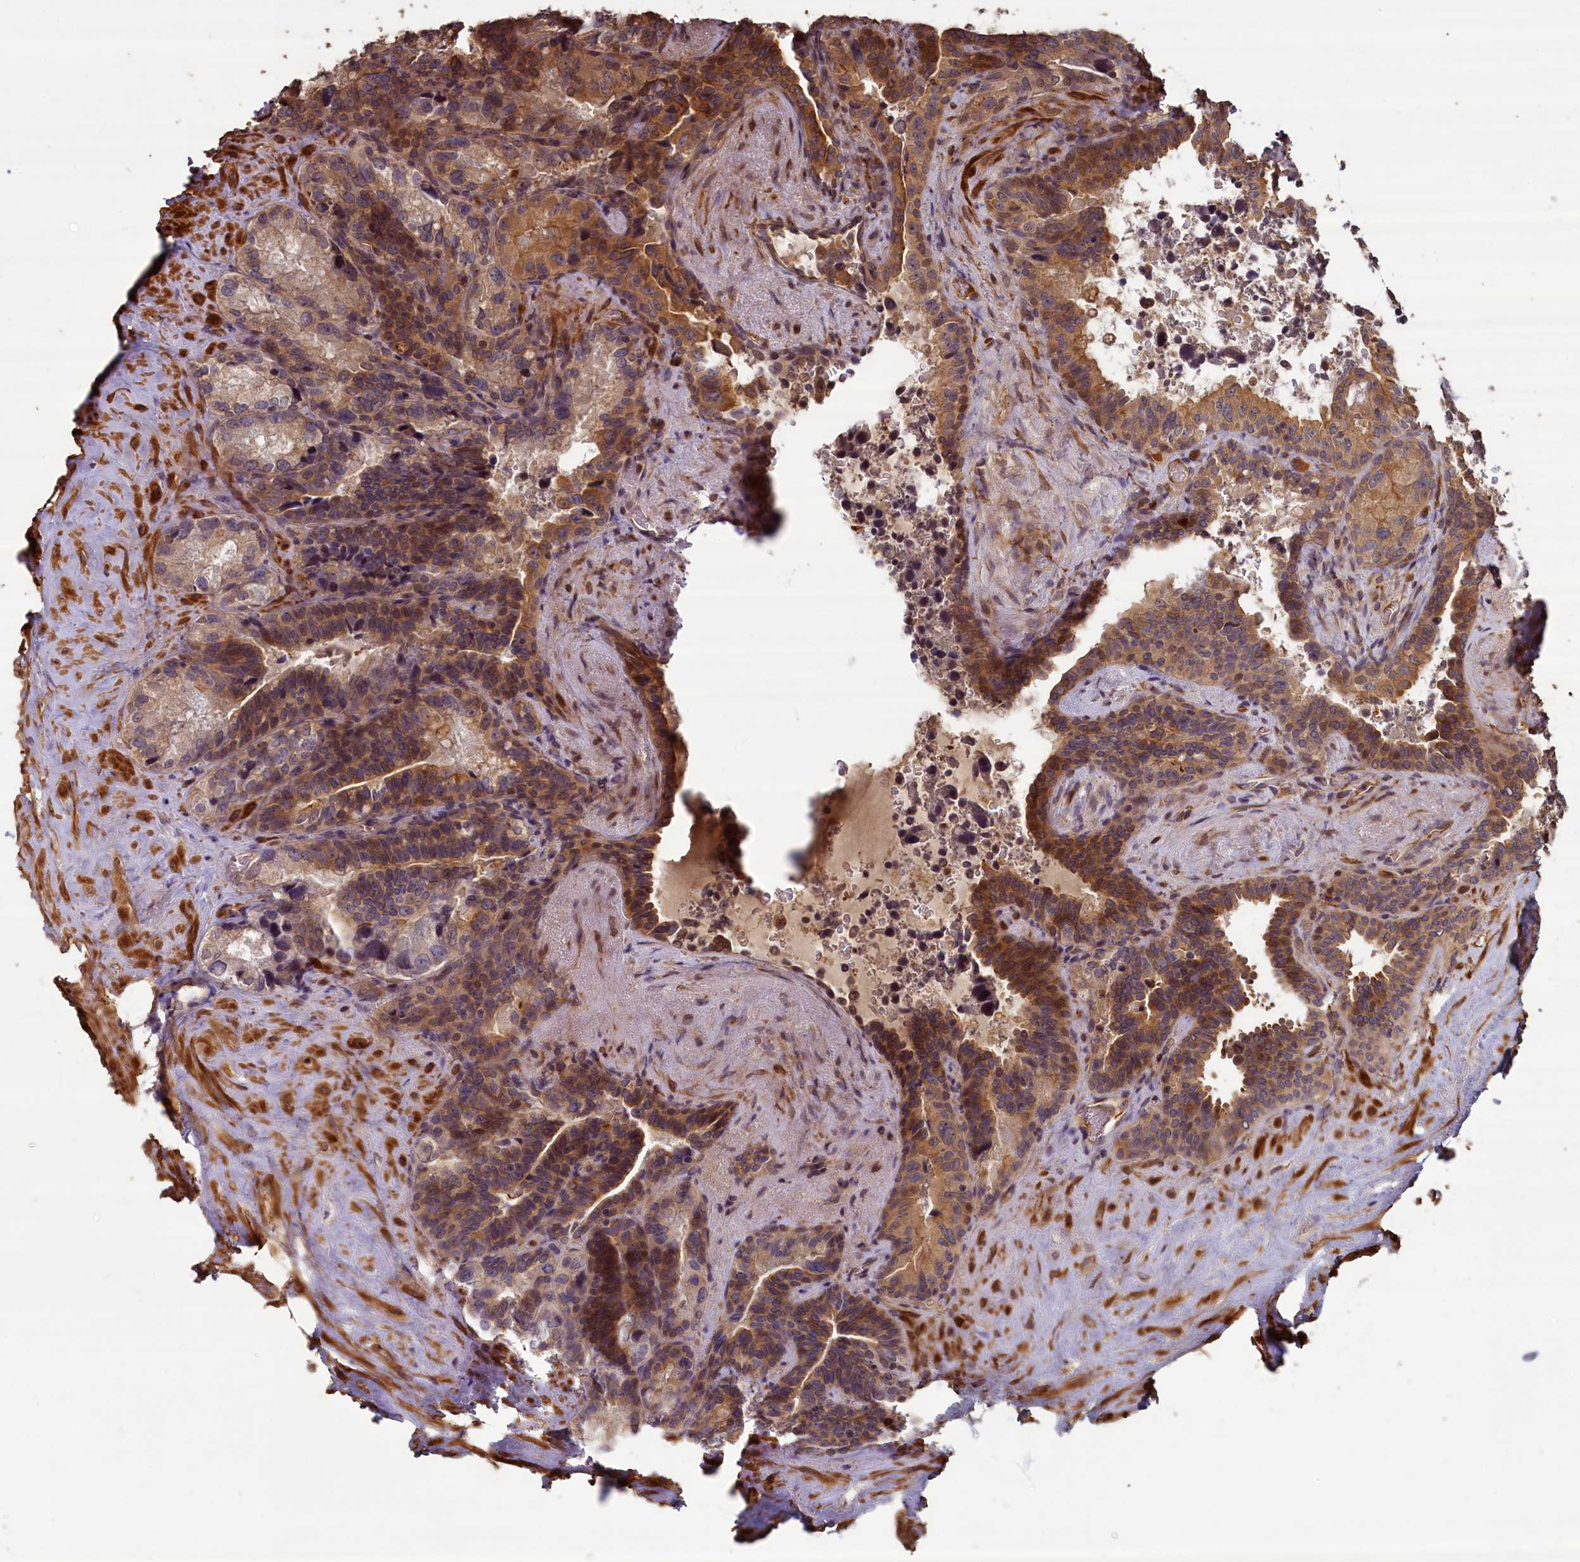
{"staining": {"intensity": "moderate", "quantity": ">75%", "location": "cytoplasmic/membranous"}, "tissue": "seminal vesicle", "cell_type": "Glandular cells", "image_type": "normal", "snomed": [{"axis": "morphology", "description": "Normal tissue, NOS"}, {"axis": "topography", "description": "Seminal veicle"}], "caption": "Seminal vesicle stained with DAB (3,3'-diaminobenzidine) immunohistochemistry demonstrates medium levels of moderate cytoplasmic/membranous staining in about >75% of glandular cells. Using DAB (brown) and hematoxylin (blue) stains, captured at high magnification using brightfield microscopy.", "gene": "NUDT6", "patient": {"sex": "male", "age": 68}}